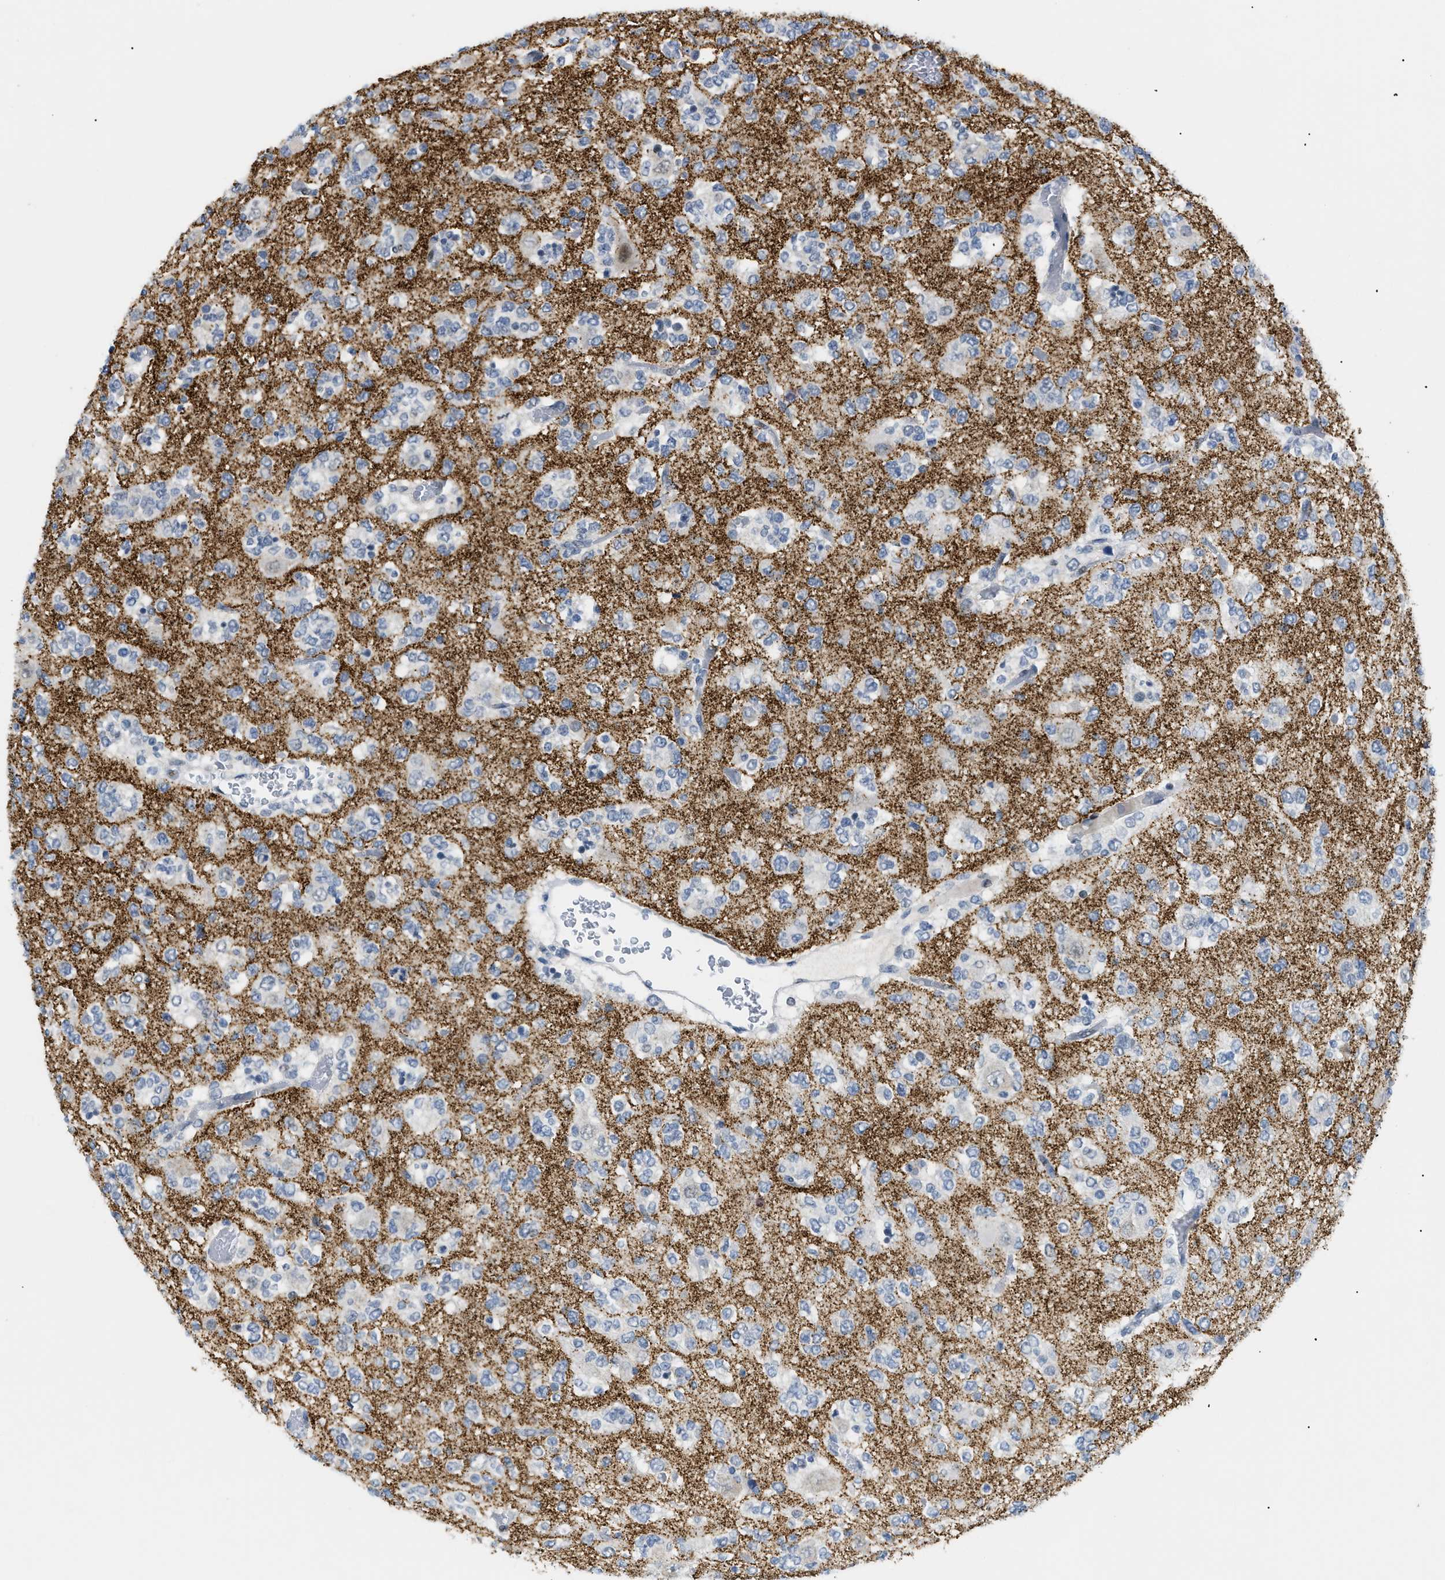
{"staining": {"intensity": "negative", "quantity": "none", "location": "none"}, "tissue": "glioma", "cell_type": "Tumor cells", "image_type": "cancer", "snomed": [{"axis": "morphology", "description": "Glioma, malignant, Low grade"}, {"axis": "topography", "description": "Brain"}], "caption": "High magnification brightfield microscopy of glioma stained with DAB (3,3'-diaminobenzidine) (brown) and counterstained with hematoxylin (blue): tumor cells show no significant positivity. The staining is performed using DAB brown chromogen with nuclei counter-stained in using hematoxylin.", "gene": "MED1", "patient": {"sex": "male", "age": 38}}